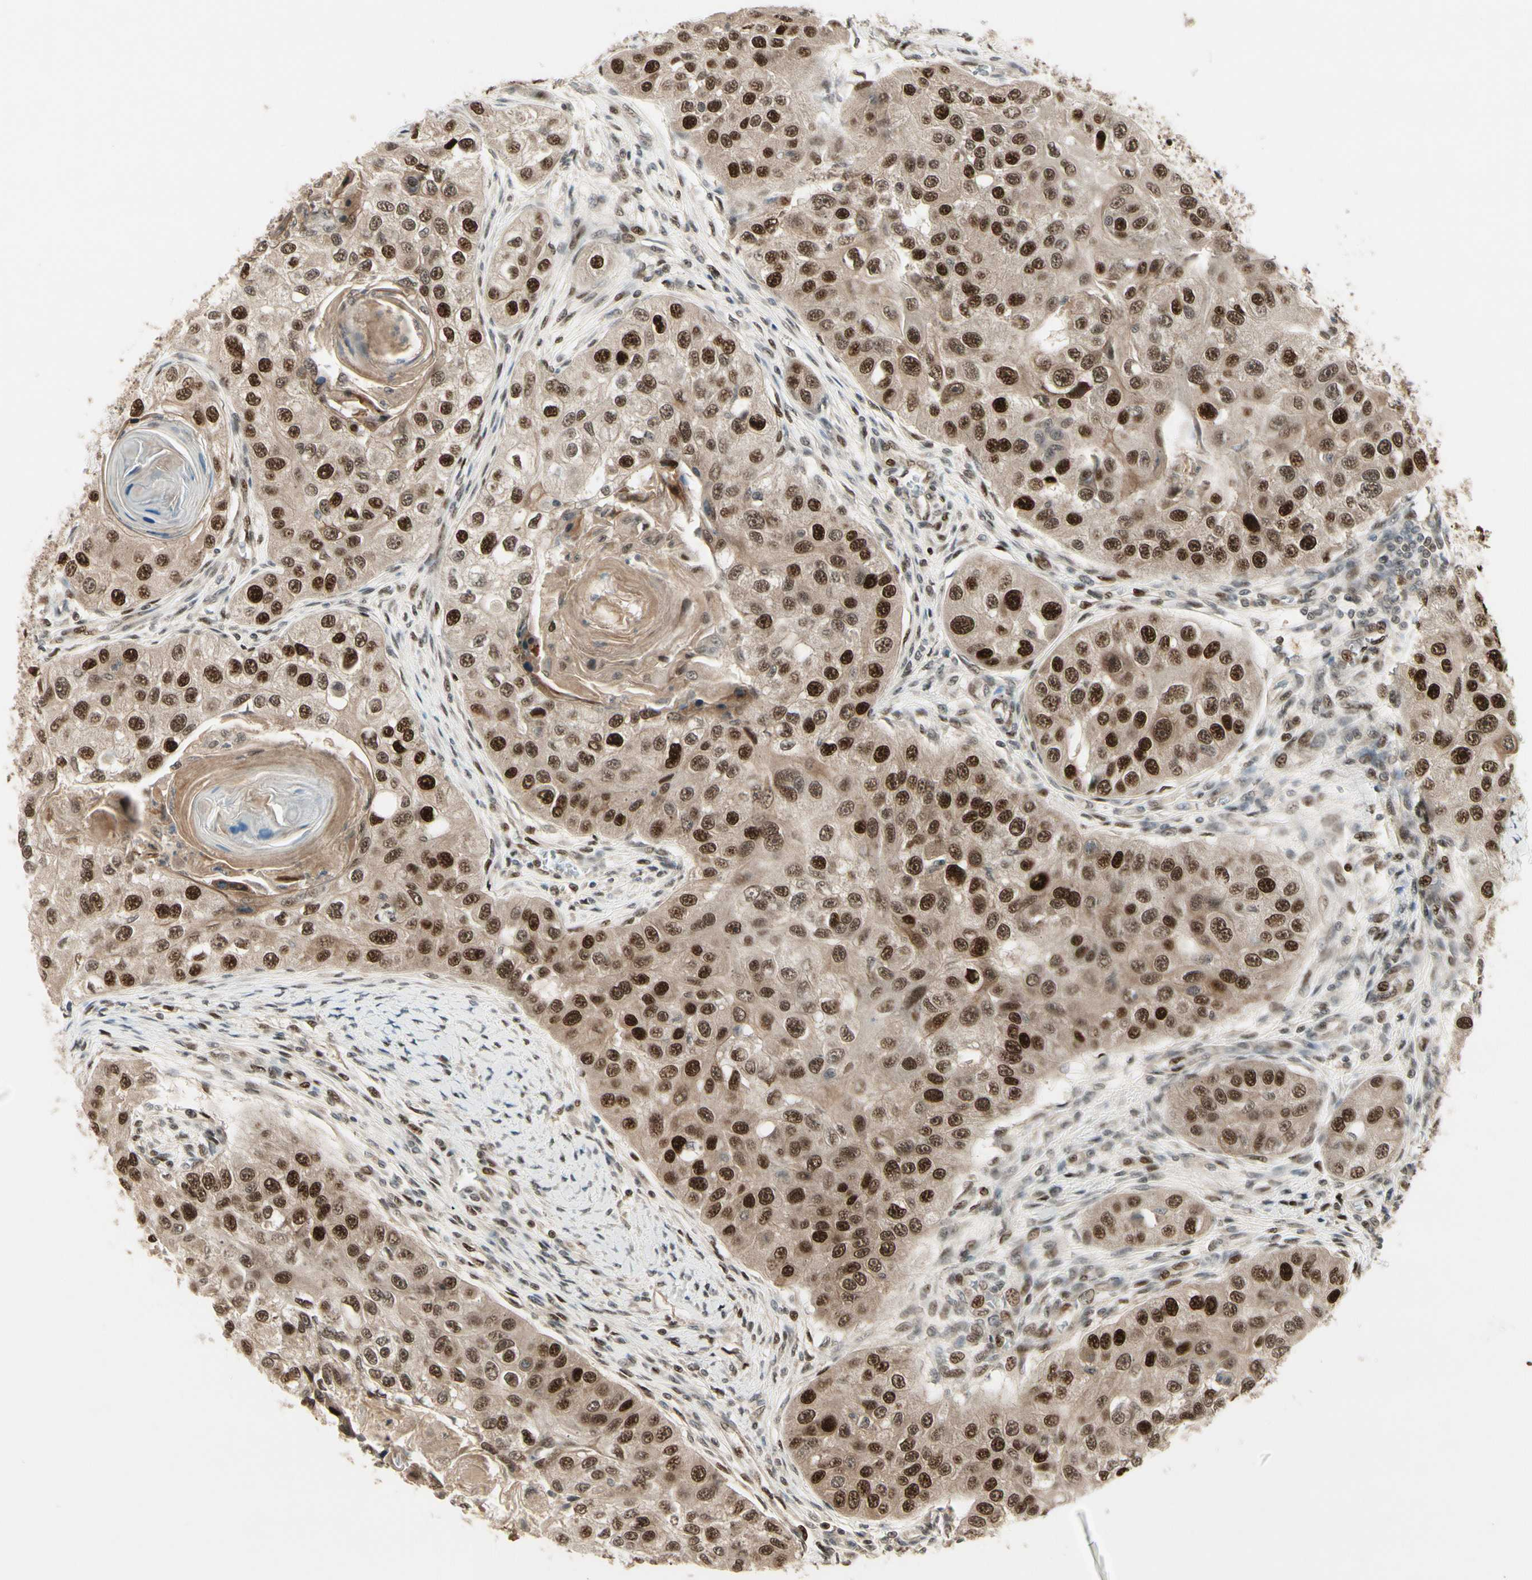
{"staining": {"intensity": "strong", "quantity": ">75%", "location": "nuclear"}, "tissue": "head and neck cancer", "cell_type": "Tumor cells", "image_type": "cancer", "snomed": [{"axis": "morphology", "description": "Normal tissue, NOS"}, {"axis": "morphology", "description": "Squamous cell carcinoma, NOS"}, {"axis": "topography", "description": "Skeletal muscle"}, {"axis": "topography", "description": "Head-Neck"}], "caption": "Head and neck cancer tissue demonstrates strong nuclear staining in about >75% of tumor cells, visualized by immunohistochemistry.", "gene": "CDK11A", "patient": {"sex": "male", "age": 51}}